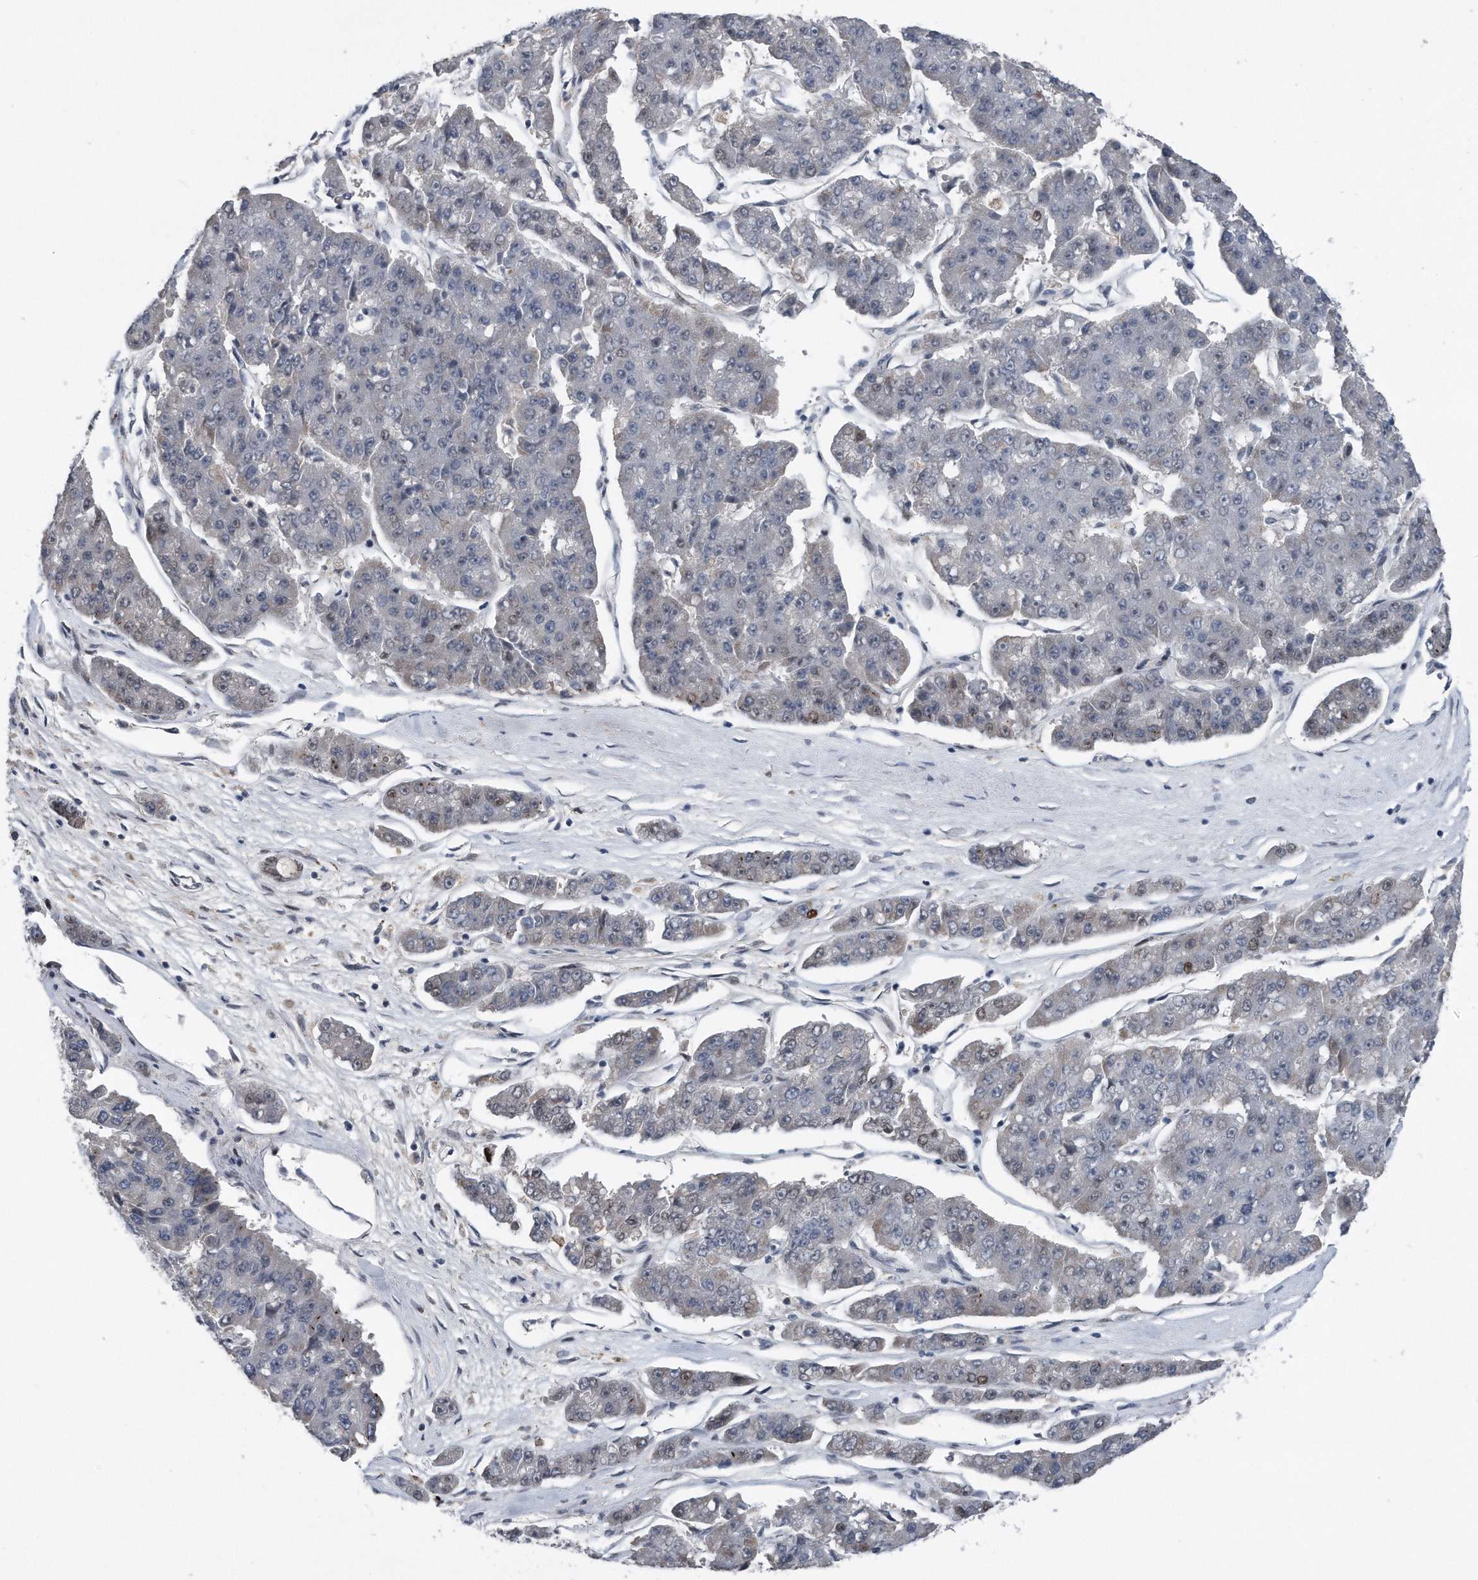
{"staining": {"intensity": "negative", "quantity": "none", "location": "none"}, "tissue": "pancreatic cancer", "cell_type": "Tumor cells", "image_type": "cancer", "snomed": [{"axis": "morphology", "description": "Adenocarcinoma, NOS"}, {"axis": "topography", "description": "Pancreas"}], "caption": "This photomicrograph is of pancreatic adenocarcinoma stained with immunohistochemistry (IHC) to label a protein in brown with the nuclei are counter-stained blue. There is no staining in tumor cells.", "gene": "DST", "patient": {"sex": "male", "age": 50}}